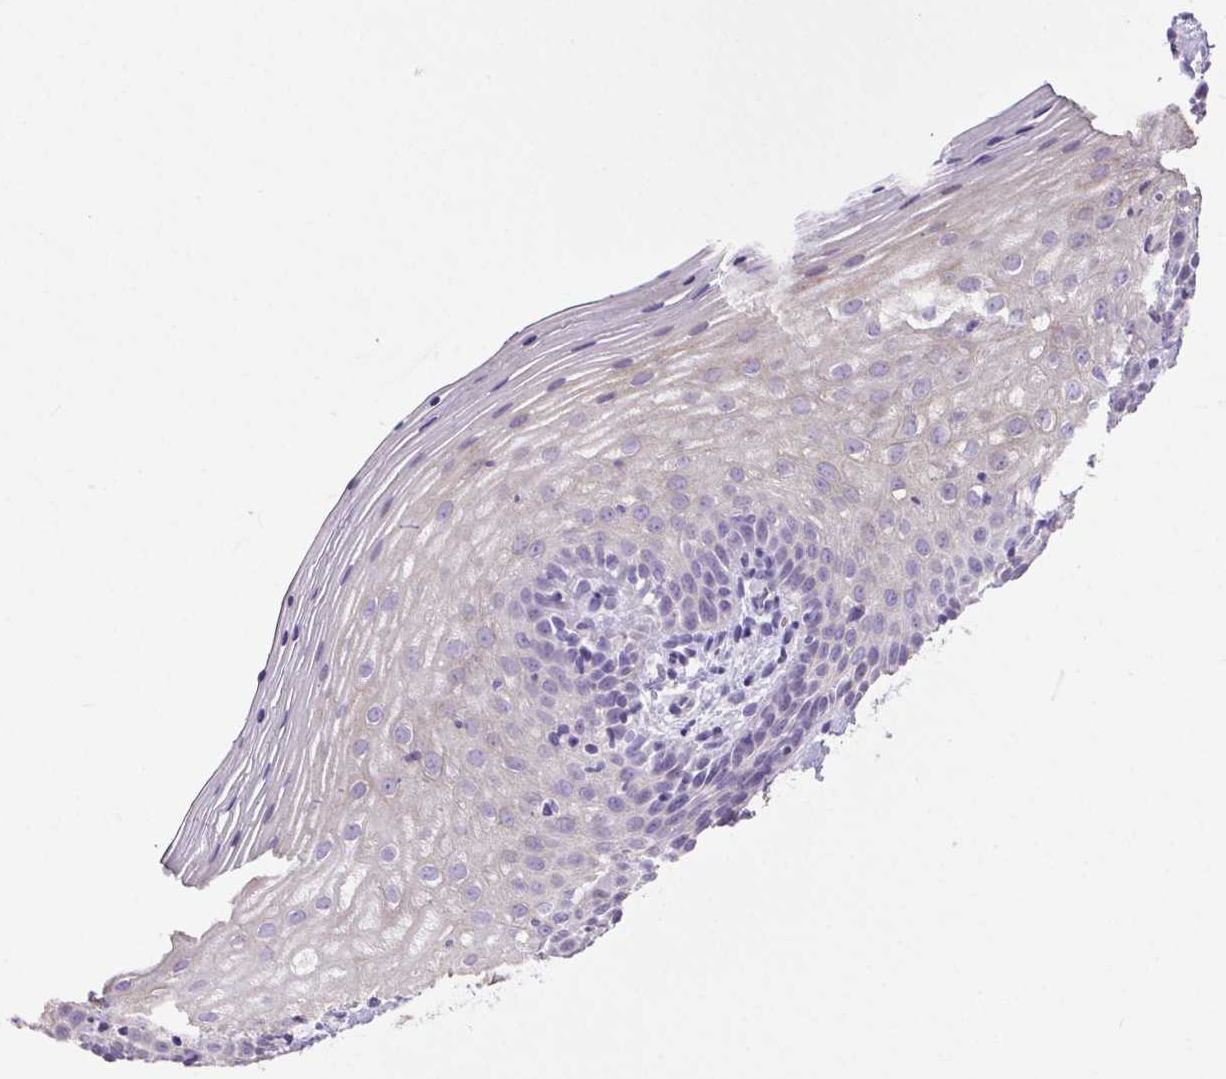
{"staining": {"intensity": "weak", "quantity": "<25%", "location": "cytoplasmic/membranous"}, "tissue": "vagina", "cell_type": "Squamous epithelial cells", "image_type": "normal", "snomed": [{"axis": "morphology", "description": "Normal tissue, NOS"}, {"axis": "topography", "description": "Vagina"}], "caption": "Image shows no significant protein positivity in squamous epithelial cells of benign vagina. The staining was performed using DAB to visualize the protein expression in brown, while the nuclei were stained in blue with hematoxylin (Magnification: 20x).", "gene": "SYCE2", "patient": {"sex": "female", "age": 45}}